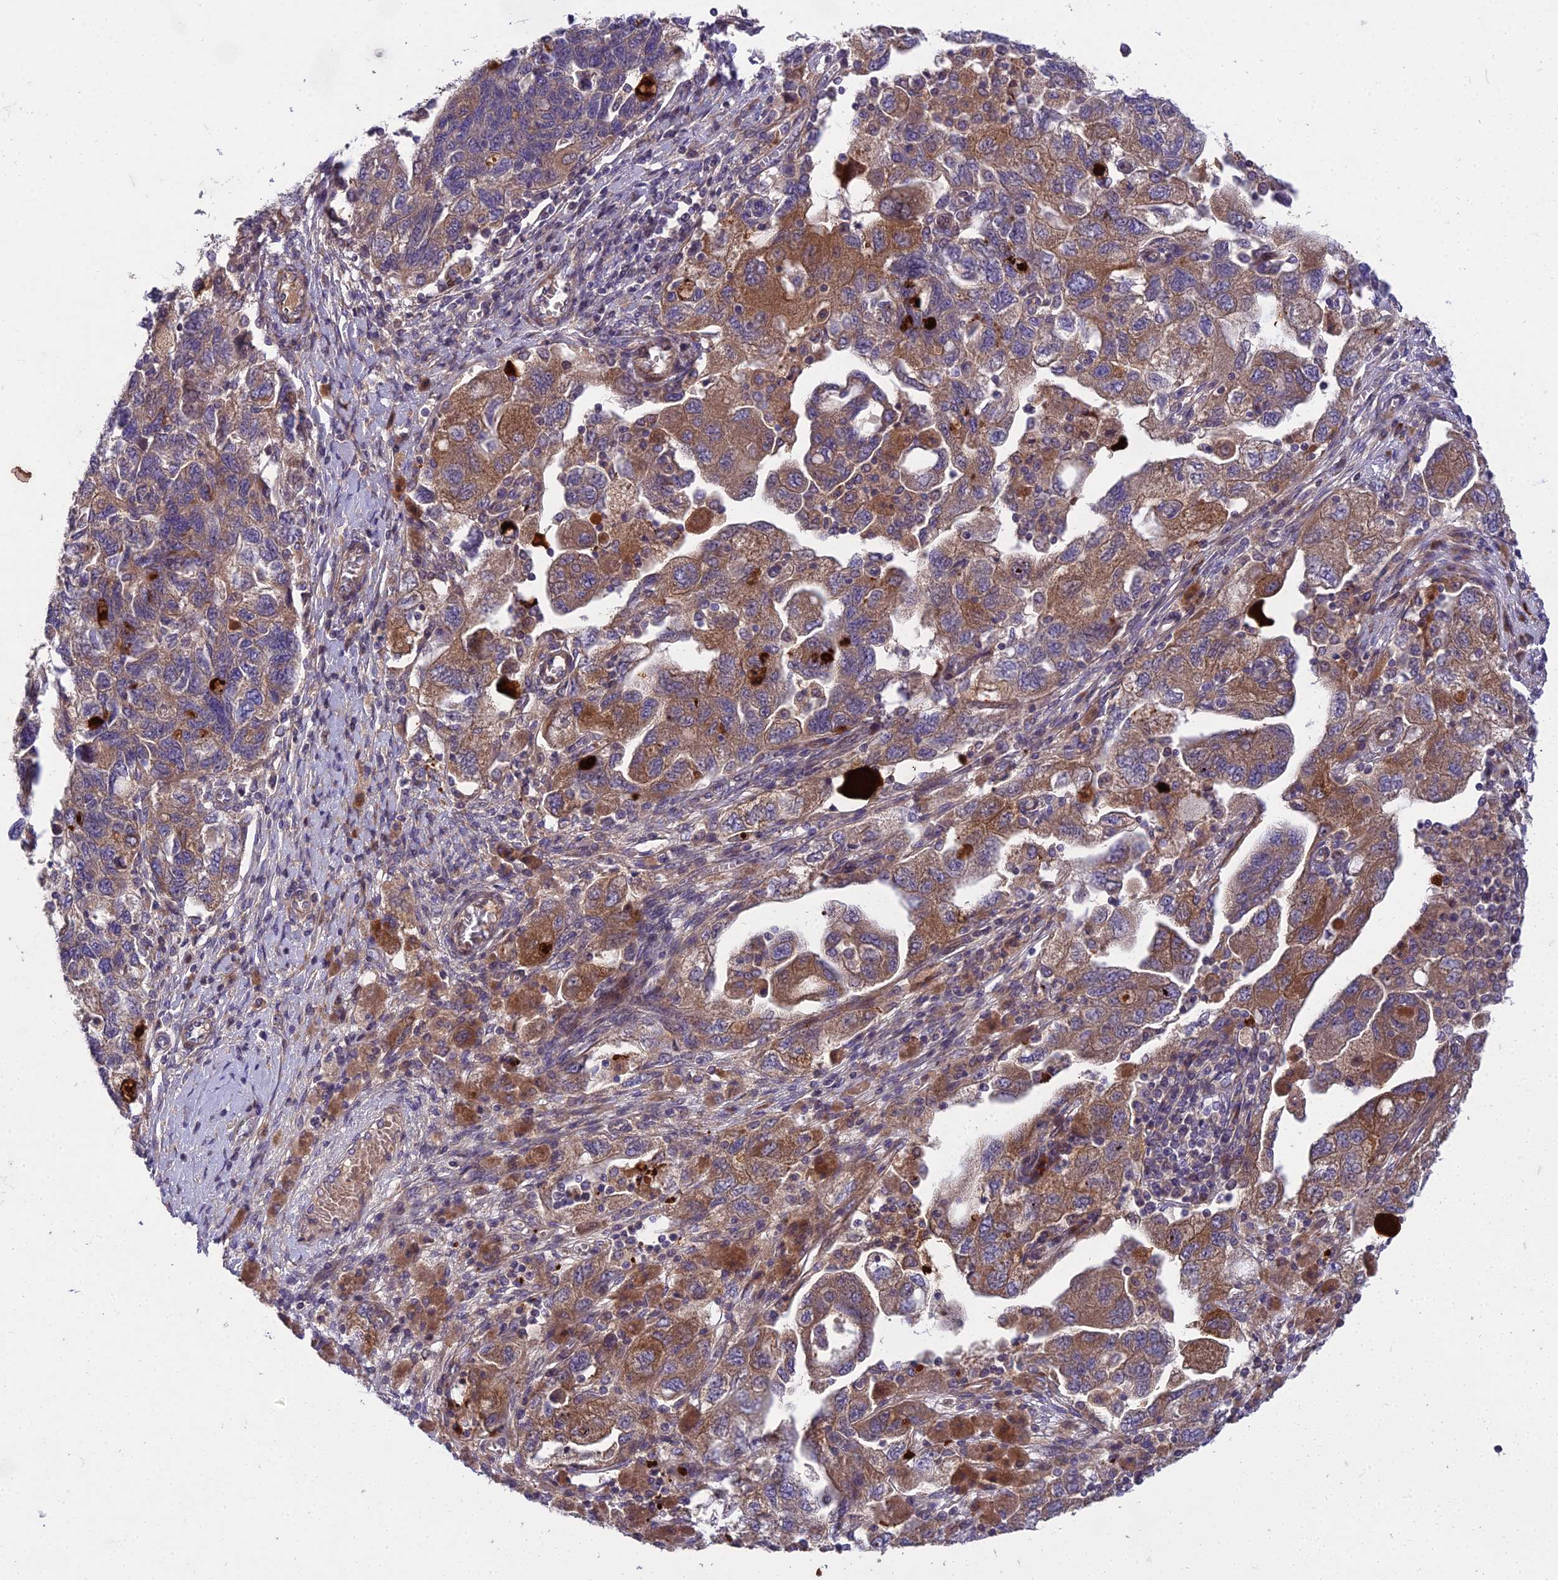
{"staining": {"intensity": "moderate", "quantity": ">75%", "location": "cytoplasmic/membranous"}, "tissue": "ovarian cancer", "cell_type": "Tumor cells", "image_type": "cancer", "snomed": [{"axis": "morphology", "description": "Carcinoma, NOS"}, {"axis": "morphology", "description": "Cystadenocarcinoma, serous, NOS"}, {"axis": "topography", "description": "Ovary"}], "caption": "Immunohistochemistry photomicrograph of neoplastic tissue: human ovarian cancer stained using immunohistochemistry (IHC) exhibits medium levels of moderate protein expression localized specifically in the cytoplasmic/membranous of tumor cells, appearing as a cytoplasmic/membranous brown color.", "gene": "ADIPOR2", "patient": {"sex": "female", "age": 69}}